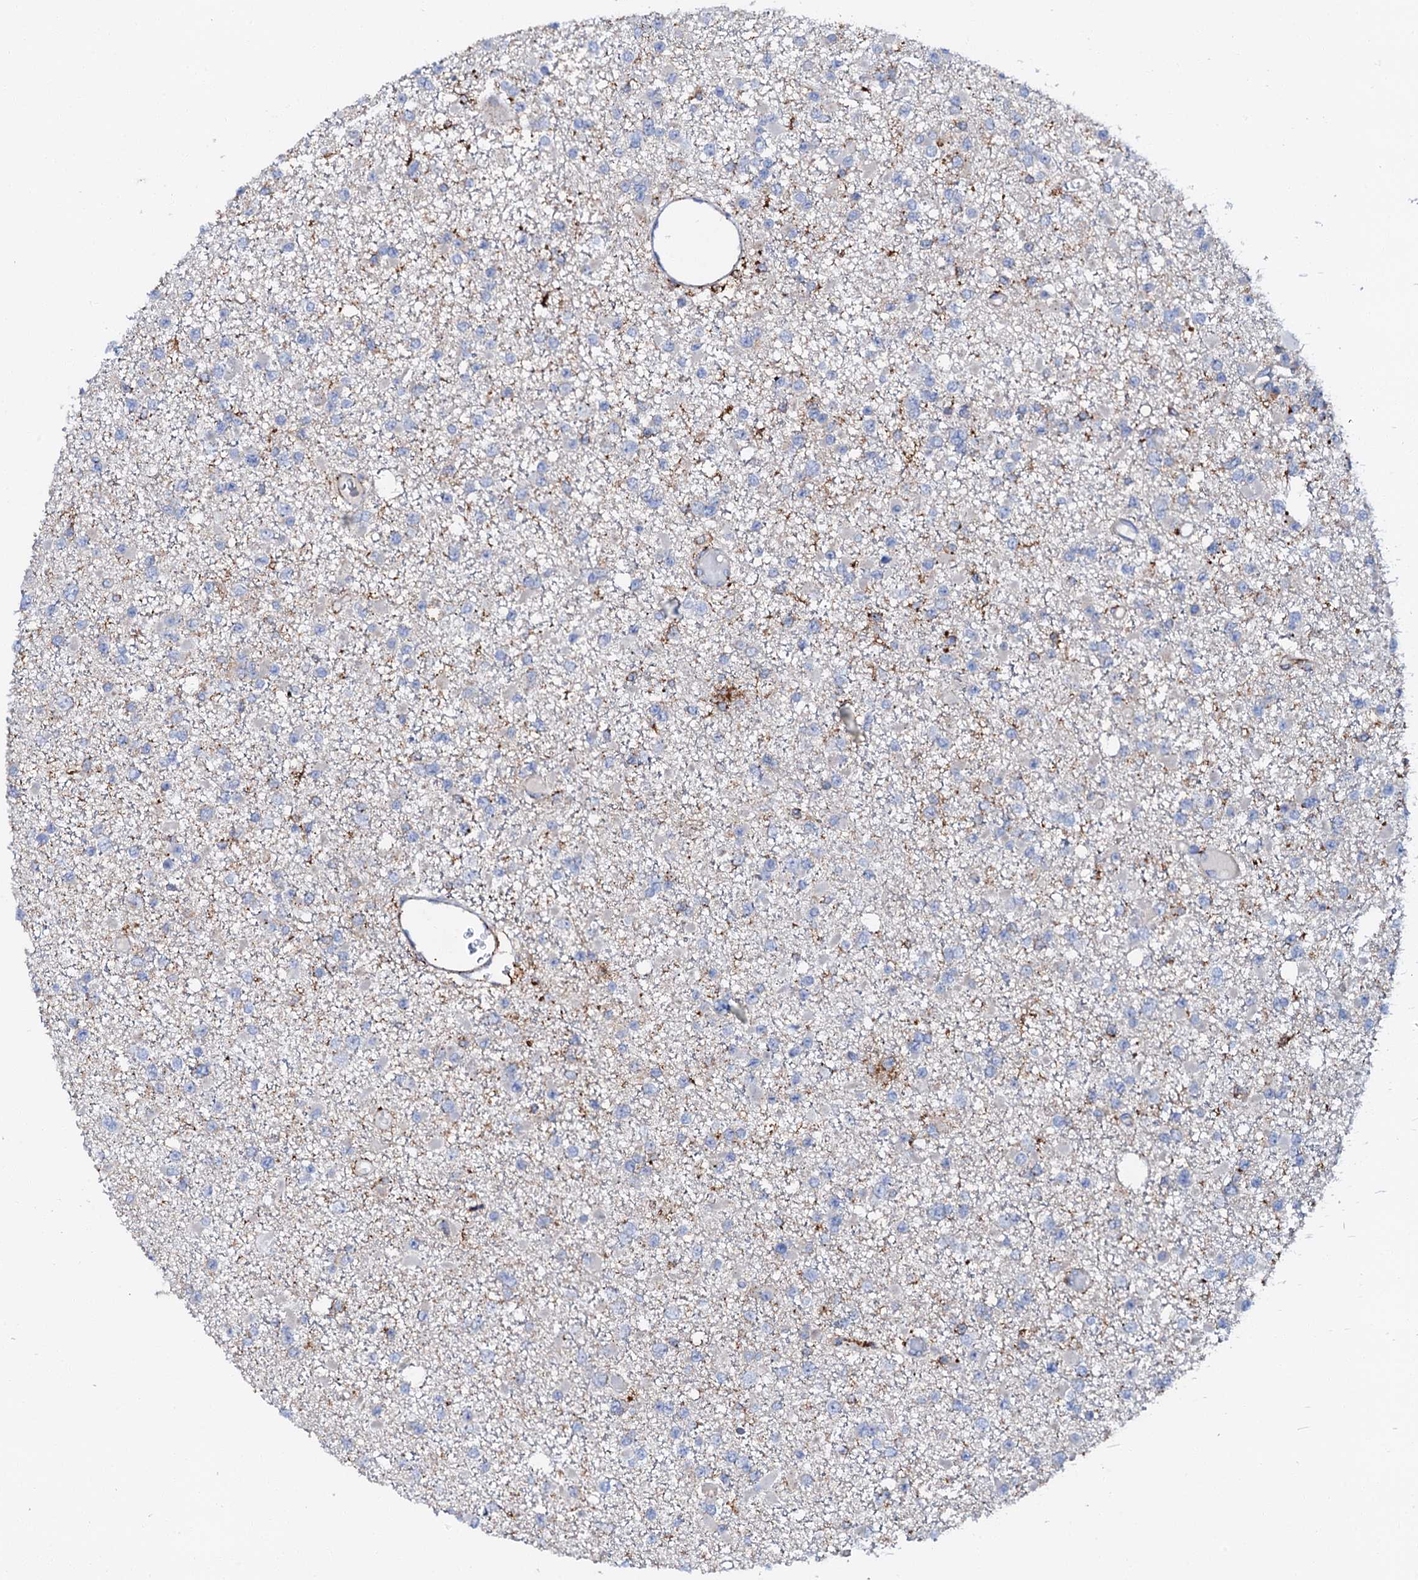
{"staining": {"intensity": "negative", "quantity": "none", "location": "none"}, "tissue": "glioma", "cell_type": "Tumor cells", "image_type": "cancer", "snomed": [{"axis": "morphology", "description": "Glioma, malignant, Low grade"}, {"axis": "topography", "description": "Brain"}], "caption": "Immunohistochemical staining of glioma shows no significant positivity in tumor cells.", "gene": "MED13L", "patient": {"sex": "female", "age": 22}}